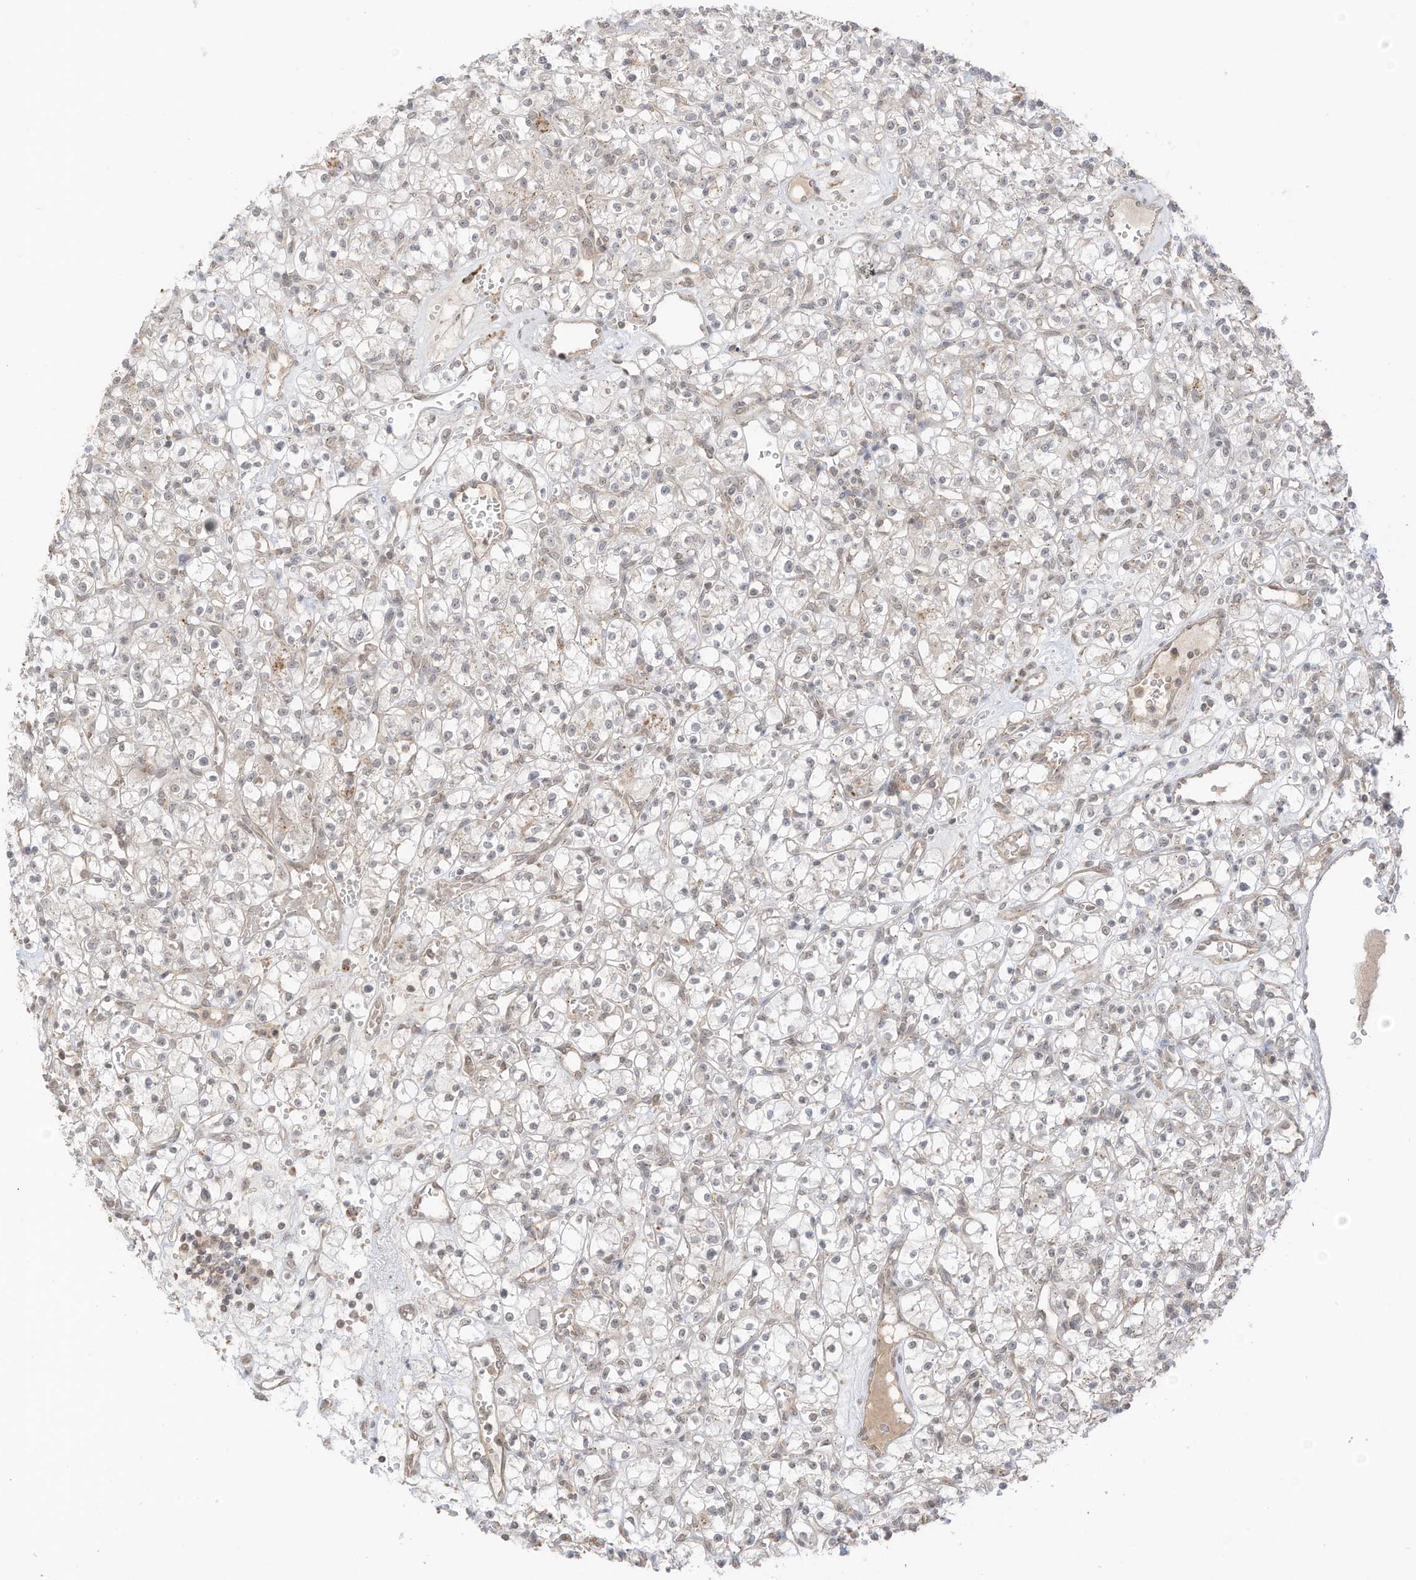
{"staining": {"intensity": "weak", "quantity": "<25%", "location": "cytoplasmic/membranous"}, "tissue": "renal cancer", "cell_type": "Tumor cells", "image_type": "cancer", "snomed": [{"axis": "morphology", "description": "Adenocarcinoma, NOS"}, {"axis": "topography", "description": "Kidney"}], "caption": "The micrograph displays no staining of tumor cells in renal cancer (adenocarcinoma).", "gene": "N4BP3", "patient": {"sex": "female", "age": 59}}